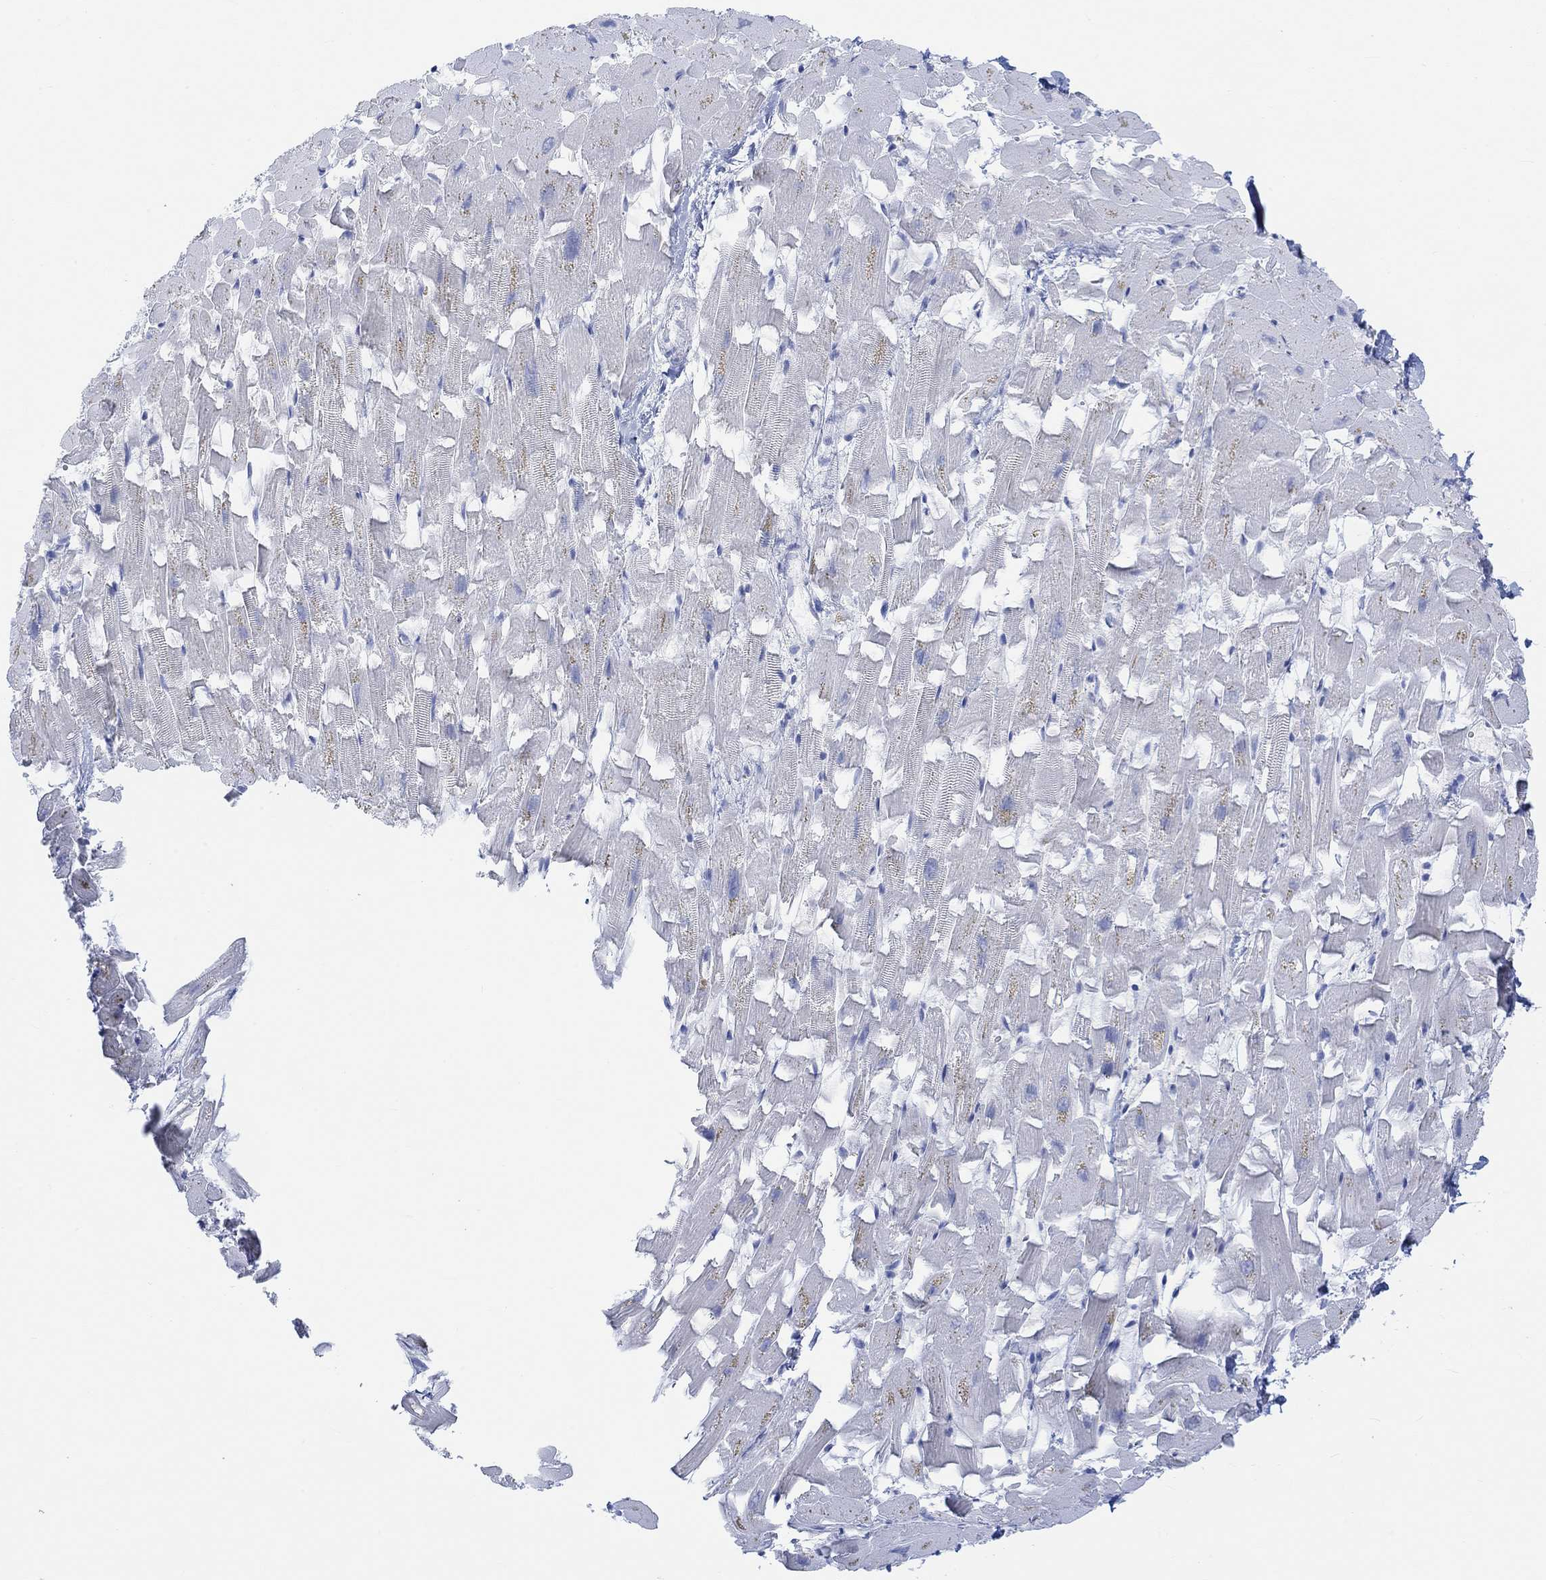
{"staining": {"intensity": "negative", "quantity": "none", "location": "none"}, "tissue": "heart muscle", "cell_type": "Cardiomyocytes", "image_type": "normal", "snomed": [{"axis": "morphology", "description": "Normal tissue, NOS"}, {"axis": "topography", "description": "Heart"}], "caption": "A micrograph of human heart muscle is negative for staining in cardiomyocytes. Nuclei are stained in blue.", "gene": "AK8", "patient": {"sex": "female", "age": 64}}